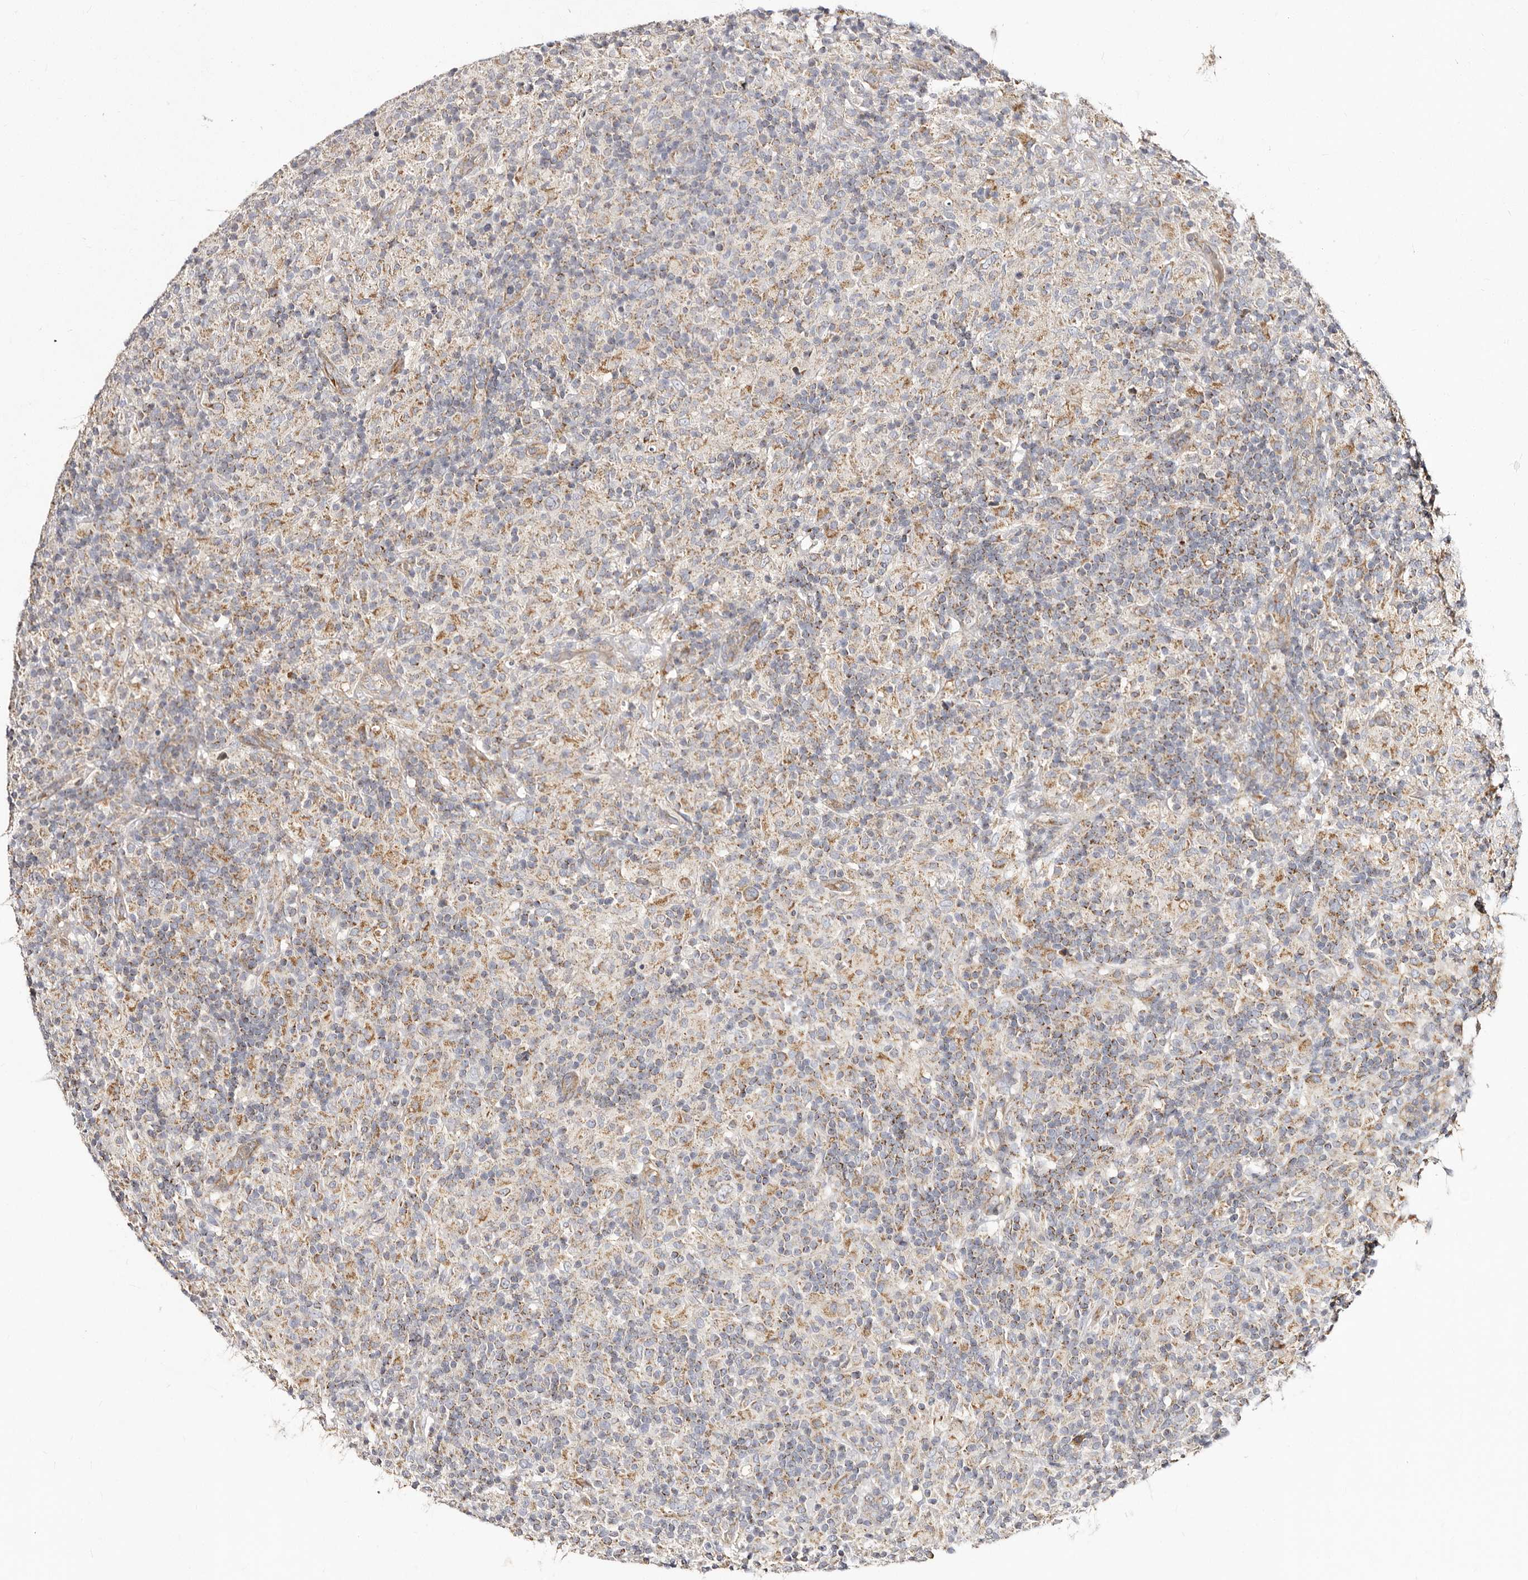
{"staining": {"intensity": "weak", "quantity": ">75%", "location": "cytoplasmic/membranous"}, "tissue": "lymphoma", "cell_type": "Tumor cells", "image_type": "cancer", "snomed": [{"axis": "morphology", "description": "Hodgkin's disease, NOS"}, {"axis": "topography", "description": "Lymph node"}], "caption": "High-power microscopy captured an immunohistochemistry (IHC) micrograph of Hodgkin's disease, revealing weak cytoplasmic/membranous expression in approximately >75% of tumor cells. (brown staining indicates protein expression, while blue staining denotes nuclei).", "gene": "BAIAP2L1", "patient": {"sex": "male", "age": 70}}